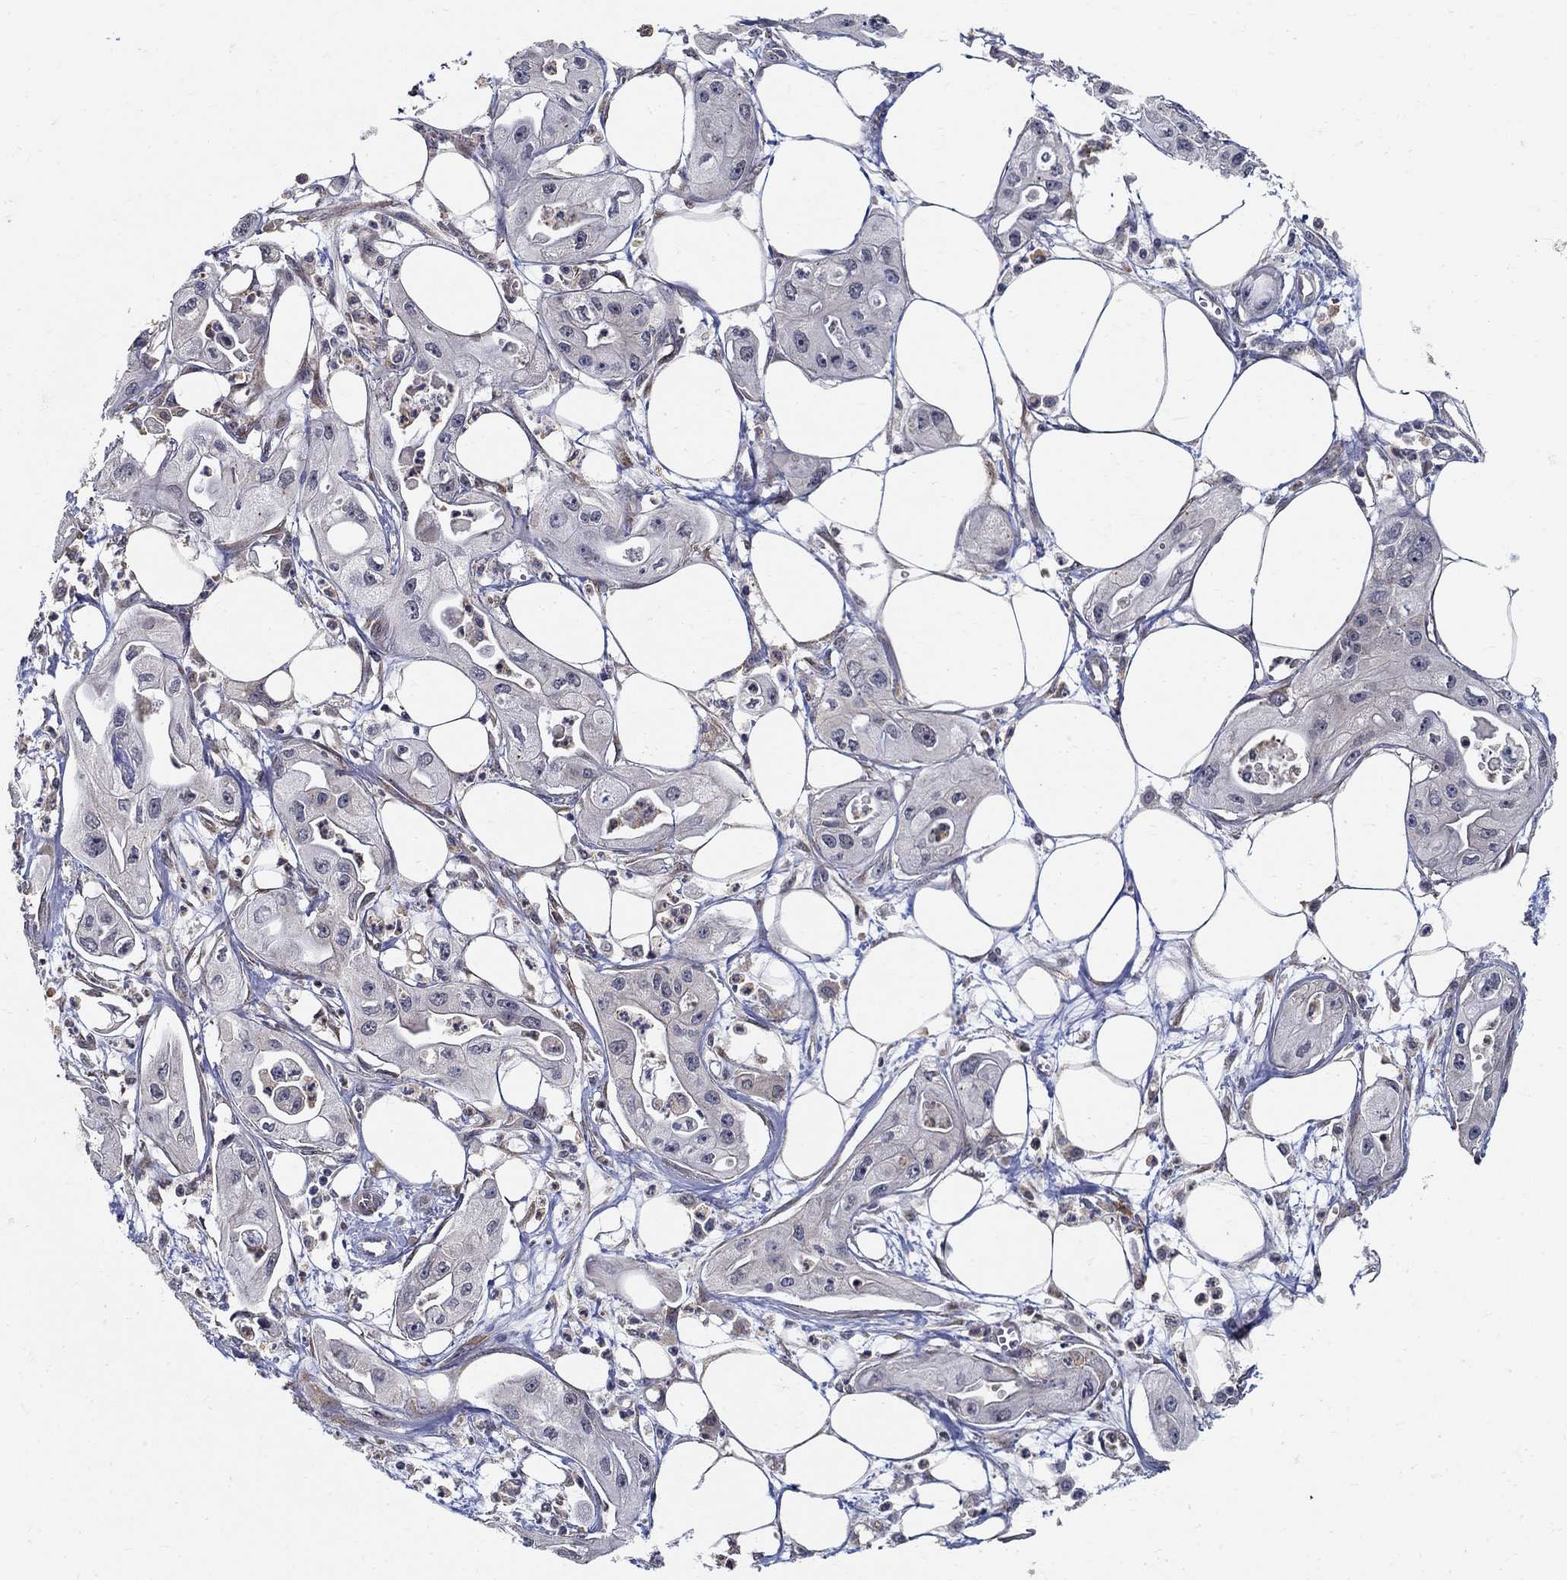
{"staining": {"intensity": "negative", "quantity": "none", "location": "none"}, "tissue": "pancreatic cancer", "cell_type": "Tumor cells", "image_type": "cancer", "snomed": [{"axis": "morphology", "description": "Adenocarcinoma, NOS"}, {"axis": "topography", "description": "Pancreas"}], "caption": "Immunohistochemistry (IHC) of pancreatic cancer (adenocarcinoma) reveals no staining in tumor cells.", "gene": "ZNF594", "patient": {"sex": "male", "age": 70}}